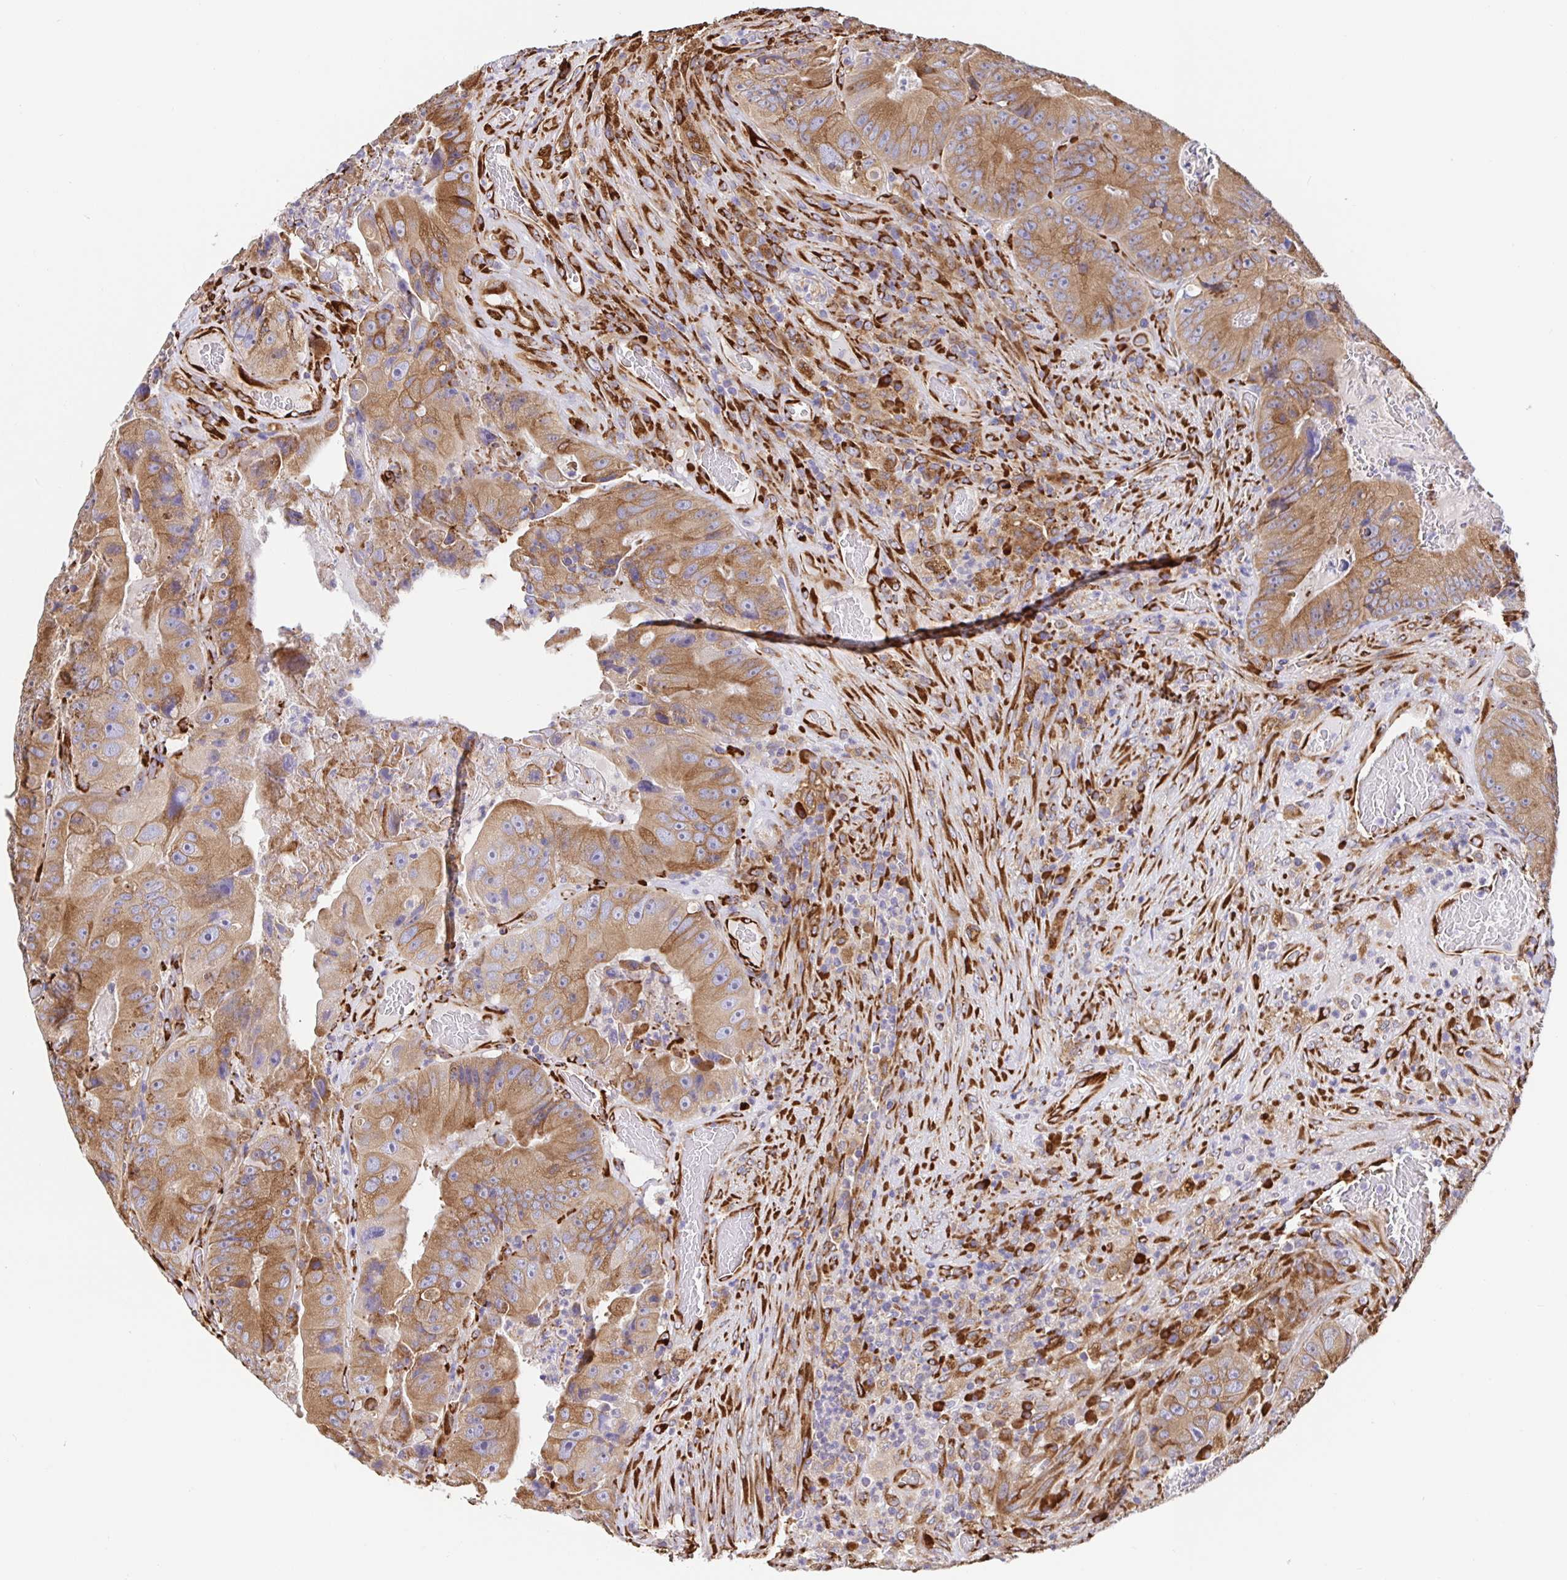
{"staining": {"intensity": "moderate", "quantity": ">75%", "location": "cytoplasmic/membranous"}, "tissue": "colorectal cancer", "cell_type": "Tumor cells", "image_type": "cancer", "snomed": [{"axis": "morphology", "description": "Adenocarcinoma, NOS"}, {"axis": "topography", "description": "Colon"}], "caption": "The photomicrograph displays immunohistochemical staining of colorectal cancer (adenocarcinoma). There is moderate cytoplasmic/membranous expression is seen in about >75% of tumor cells. Using DAB (3,3'-diaminobenzidine) (brown) and hematoxylin (blue) stains, captured at high magnification using brightfield microscopy.", "gene": "MAOA", "patient": {"sex": "female", "age": 86}}